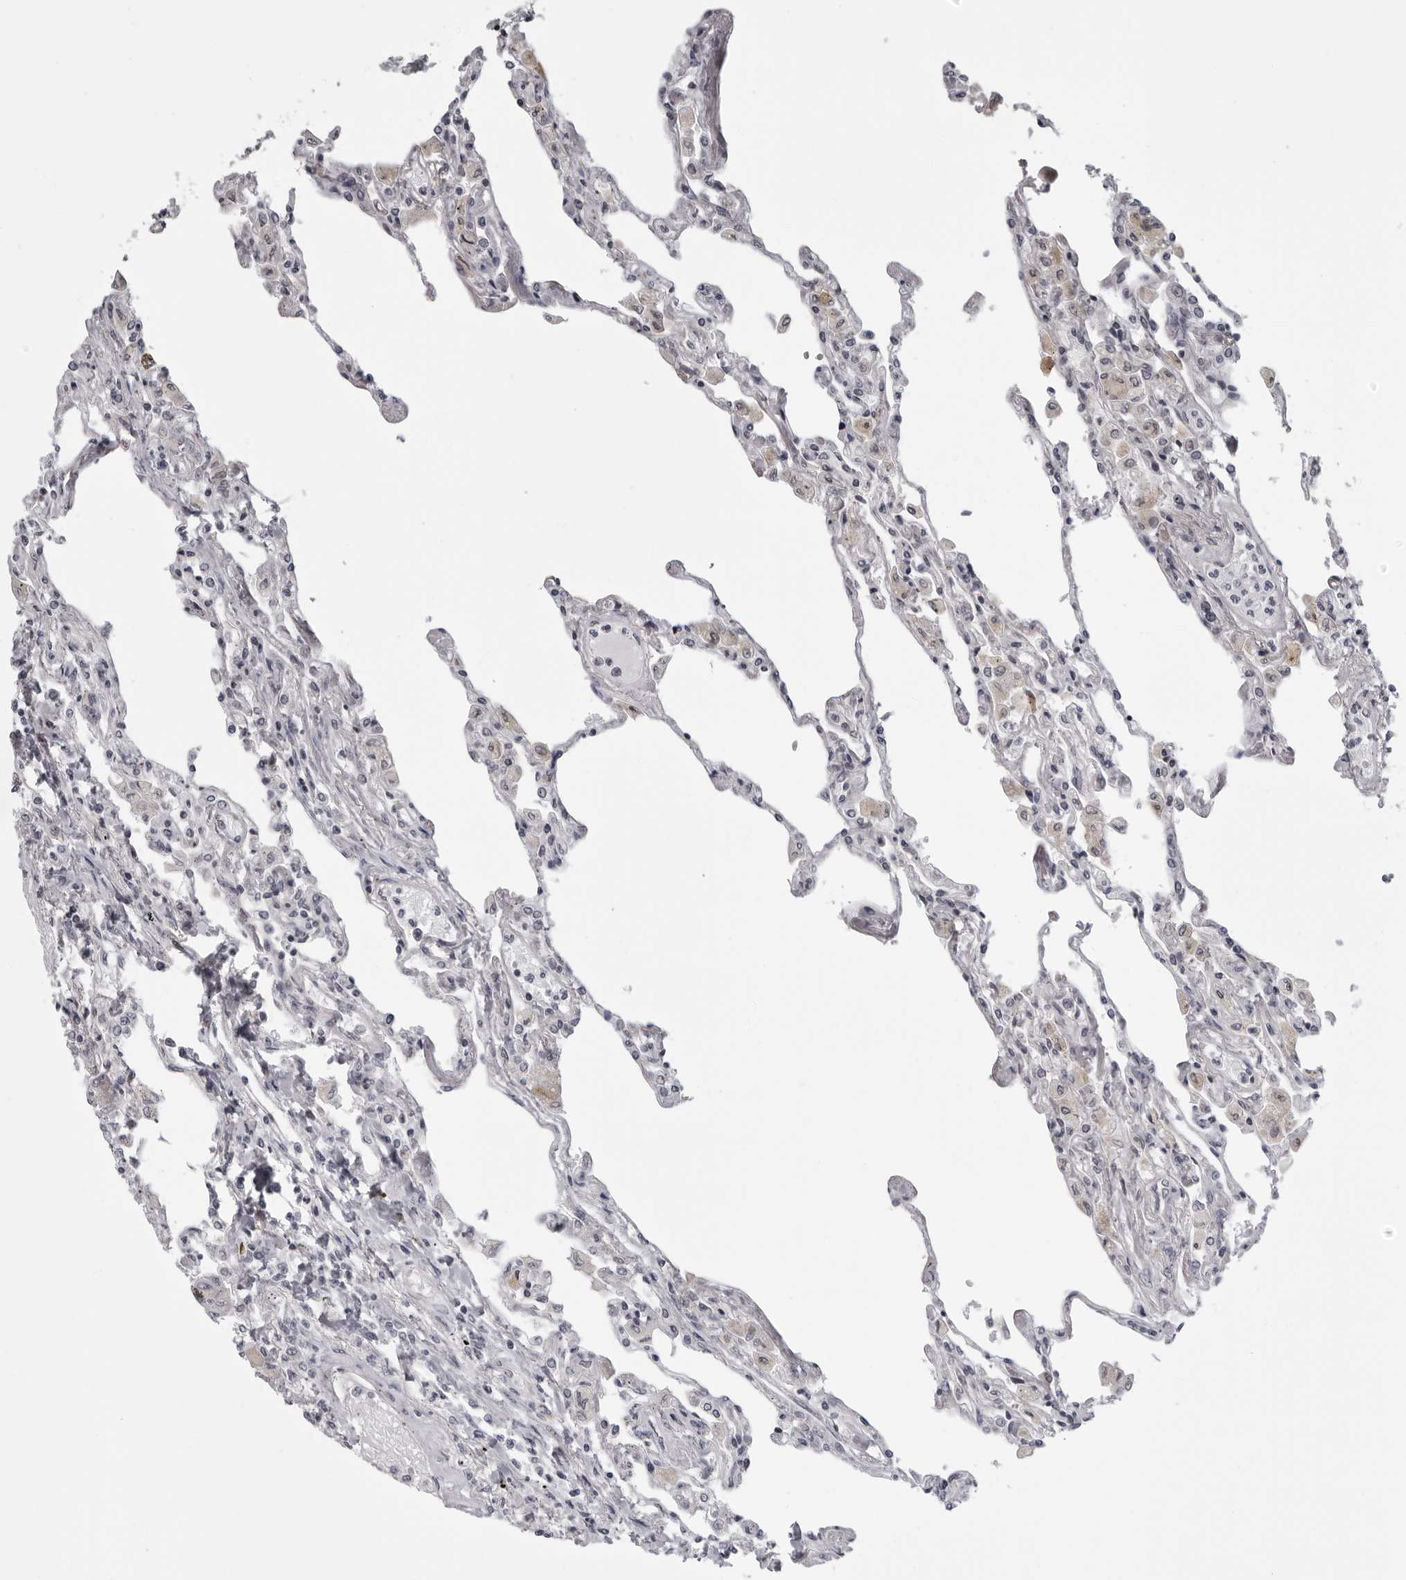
{"staining": {"intensity": "negative", "quantity": "none", "location": "none"}, "tissue": "lung", "cell_type": "Alveolar cells", "image_type": "normal", "snomed": [{"axis": "morphology", "description": "Normal tissue, NOS"}, {"axis": "topography", "description": "Bronchus"}, {"axis": "topography", "description": "Lung"}], "caption": "Alveolar cells are negative for brown protein staining in benign lung. (DAB immunohistochemistry (IHC) with hematoxylin counter stain).", "gene": "MAPK12", "patient": {"sex": "female", "age": 49}}